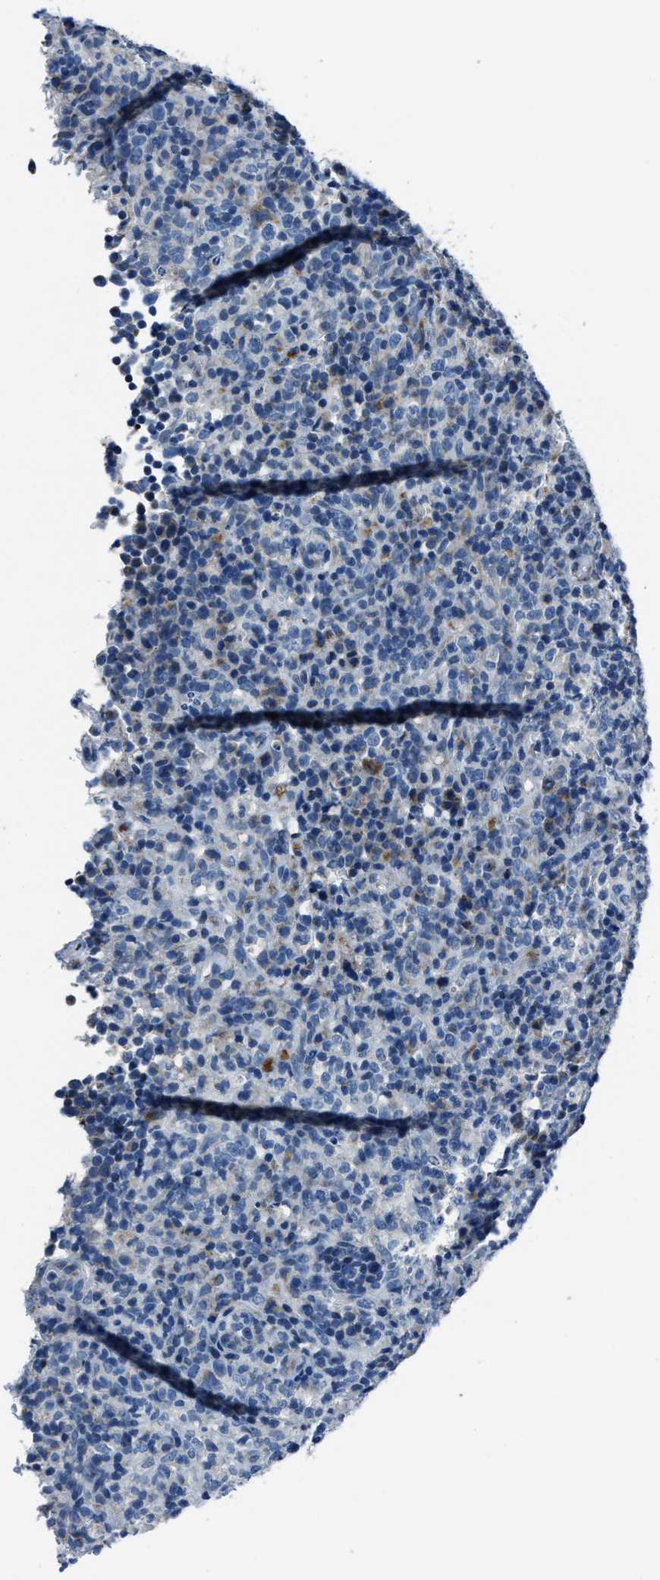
{"staining": {"intensity": "negative", "quantity": "none", "location": "none"}, "tissue": "lymphoma", "cell_type": "Tumor cells", "image_type": "cancer", "snomed": [{"axis": "morphology", "description": "Malignant lymphoma, non-Hodgkin's type, High grade"}, {"axis": "topography", "description": "Lymph node"}], "caption": "Immunohistochemical staining of lymphoma demonstrates no significant positivity in tumor cells. (IHC, brightfield microscopy, high magnification).", "gene": "ADAM2", "patient": {"sex": "female", "age": 76}}